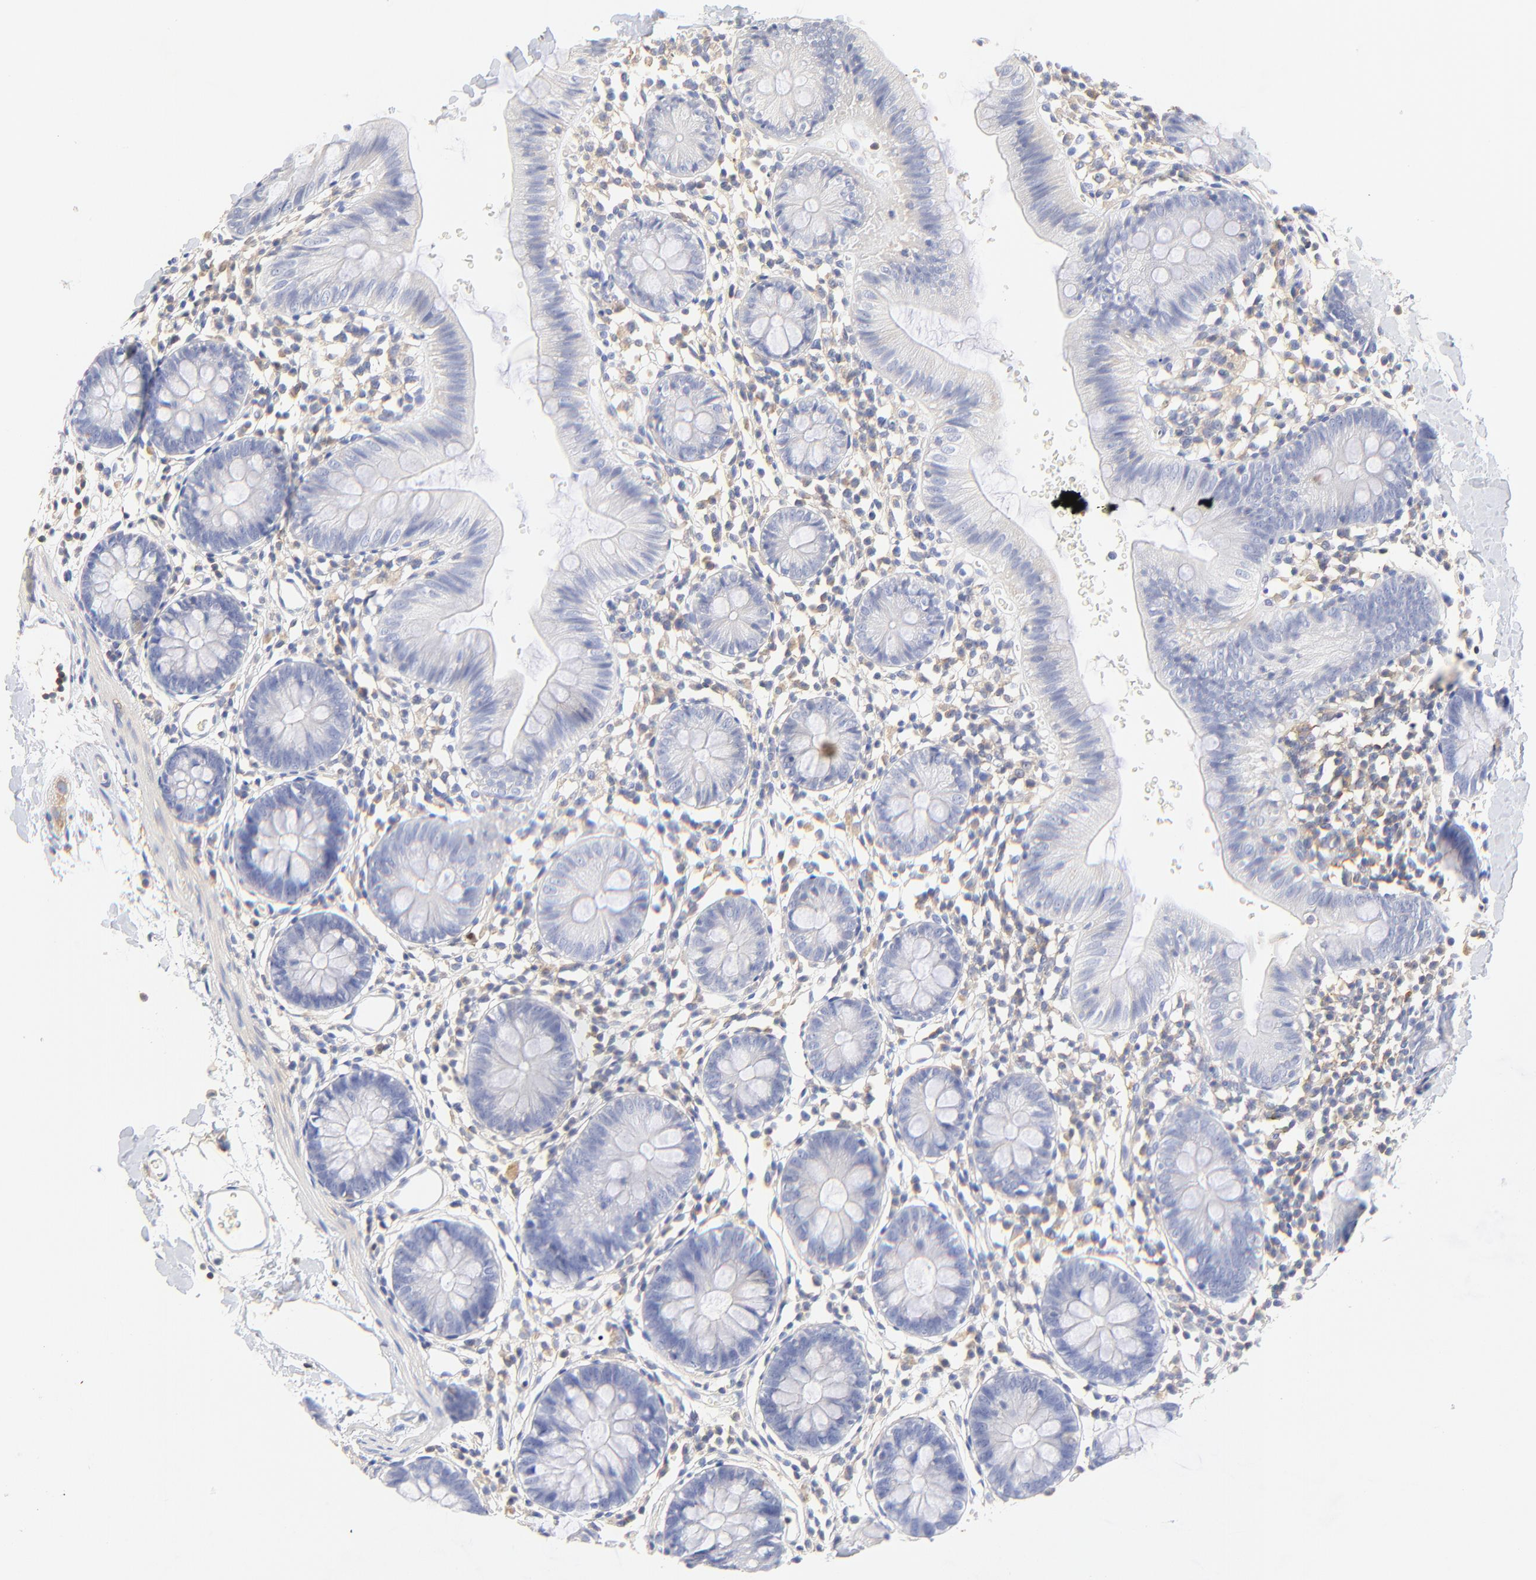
{"staining": {"intensity": "negative", "quantity": "none", "location": "none"}, "tissue": "colon", "cell_type": "Endothelial cells", "image_type": "normal", "snomed": [{"axis": "morphology", "description": "Normal tissue, NOS"}, {"axis": "topography", "description": "Colon"}], "caption": "Photomicrograph shows no significant protein positivity in endothelial cells of unremarkable colon.", "gene": "MDGA2", "patient": {"sex": "male", "age": 14}}